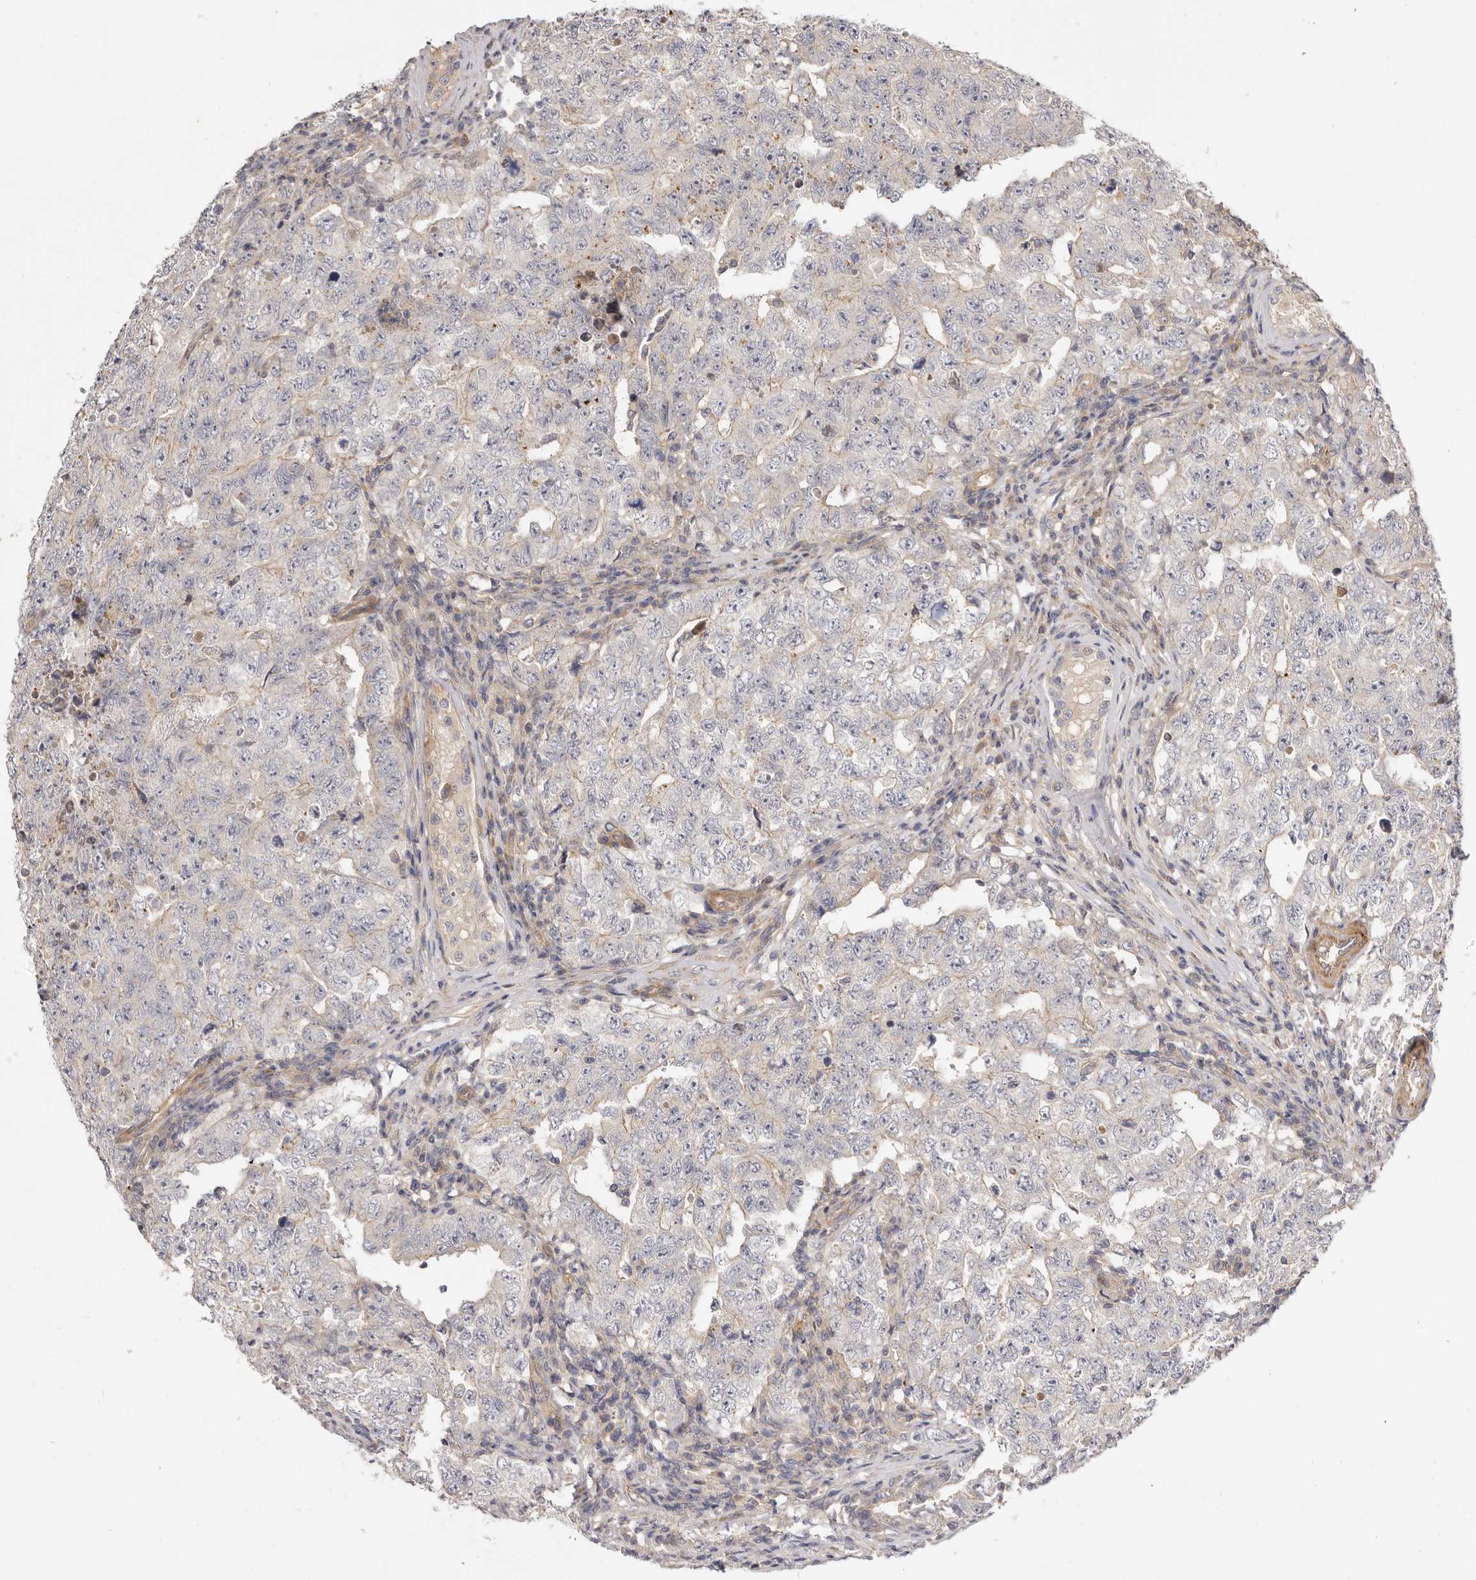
{"staining": {"intensity": "negative", "quantity": "none", "location": "none"}, "tissue": "testis cancer", "cell_type": "Tumor cells", "image_type": "cancer", "snomed": [{"axis": "morphology", "description": "Carcinoma, Embryonal, NOS"}, {"axis": "topography", "description": "Testis"}], "caption": "Testis cancer was stained to show a protein in brown. There is no significant staining in tumor cells.", "gene": "ADAMTS9", "patient": {"sex": "male", "age": 26}}